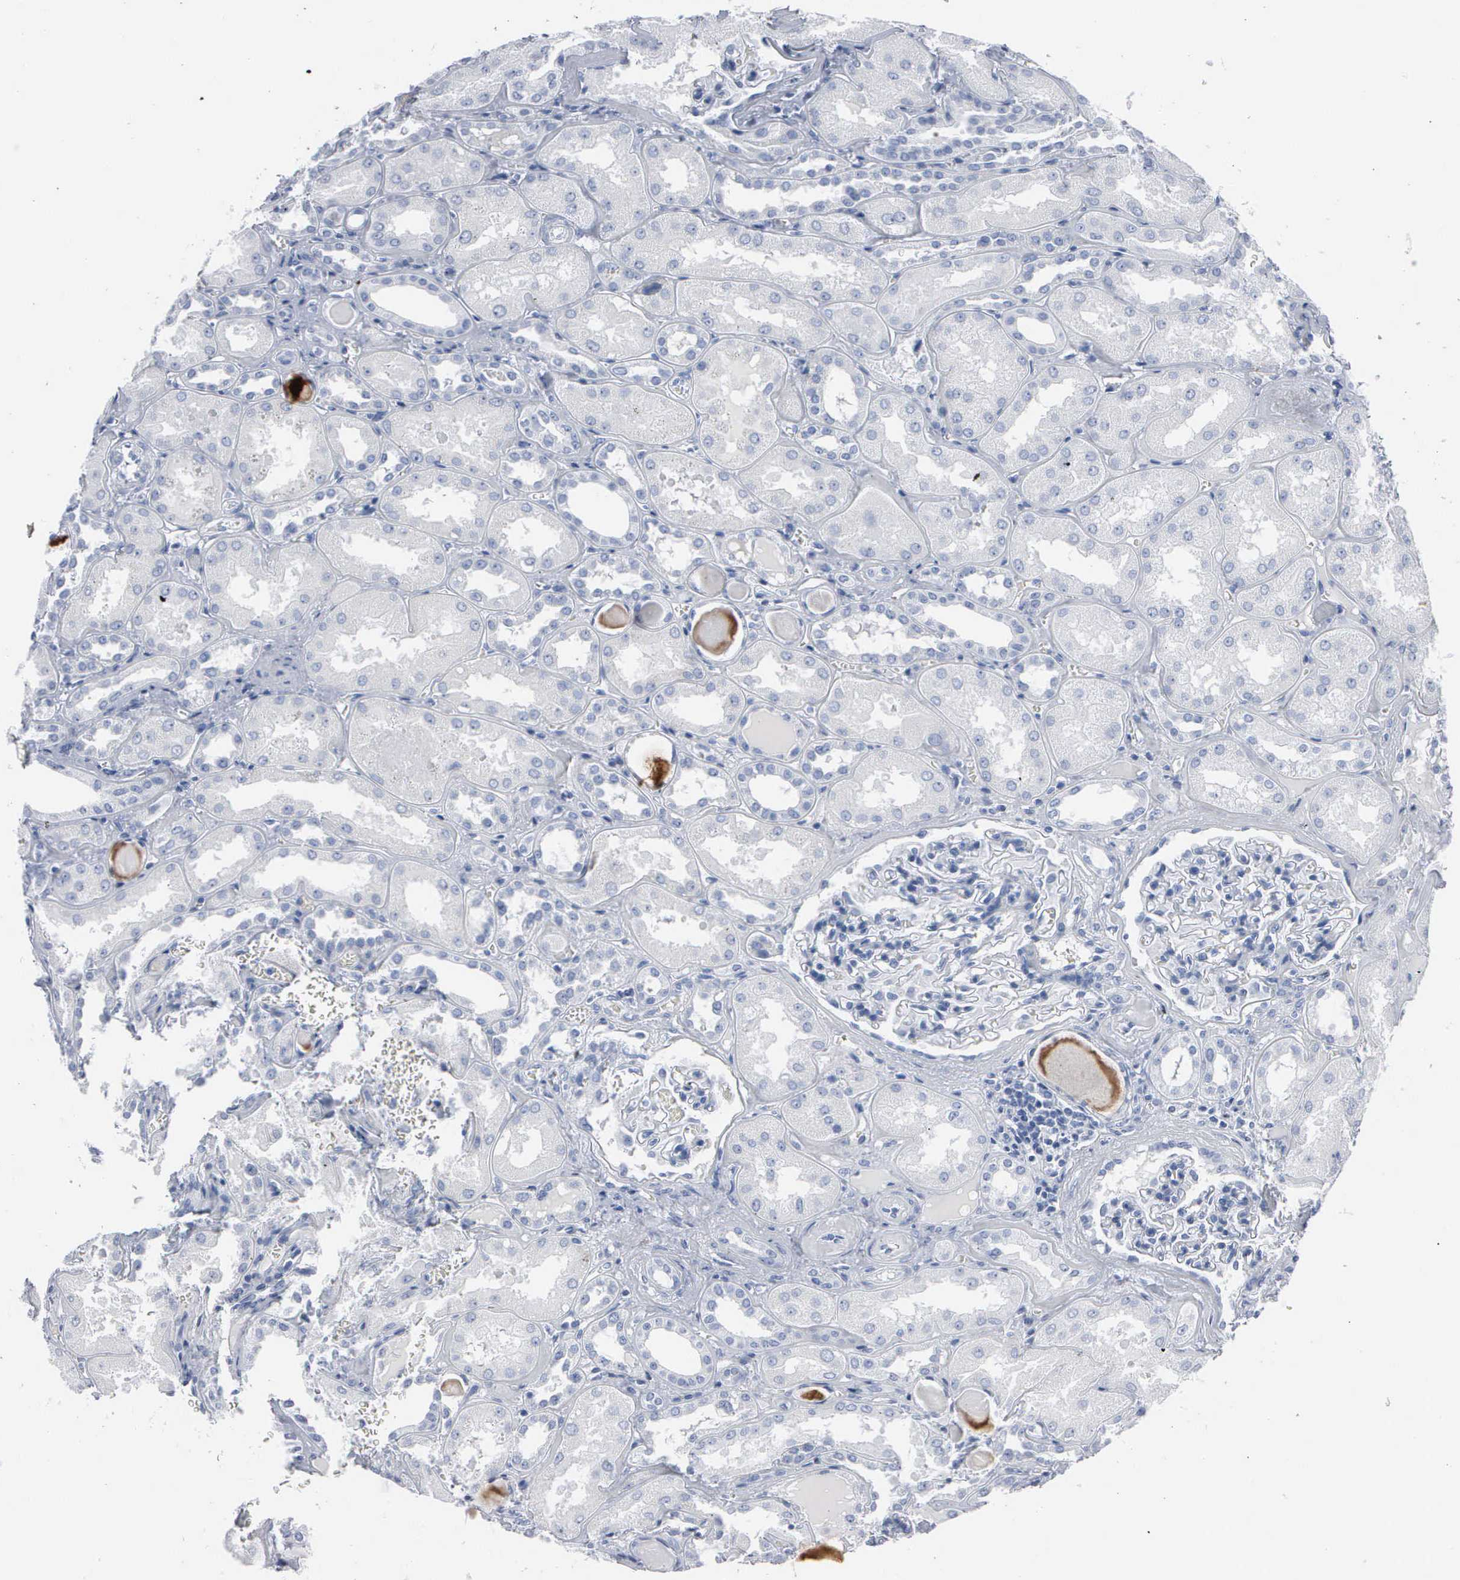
{"staining": {"intensity": "negative", "quantity": "none", "location": "none"}, "tissue": "kidney", "cell_type": "Cells in glomeruli", "image_type": "normal", "snomed": [{"axis": "morphology", "description": "Normal tissue, NOS"}, {"axis": "topography", "description": "Kidney"}], "caption": "DAB immunohistochemical staining of normal kidney demonstrates no significant expression in cells in glomeruli. Brightfield microscopy of IHC stained with DAB (brown) and hematoxylin (blue), captured at high magnification.", "gene": "DMD", "patient": {"sex": "male", "age": 61}}